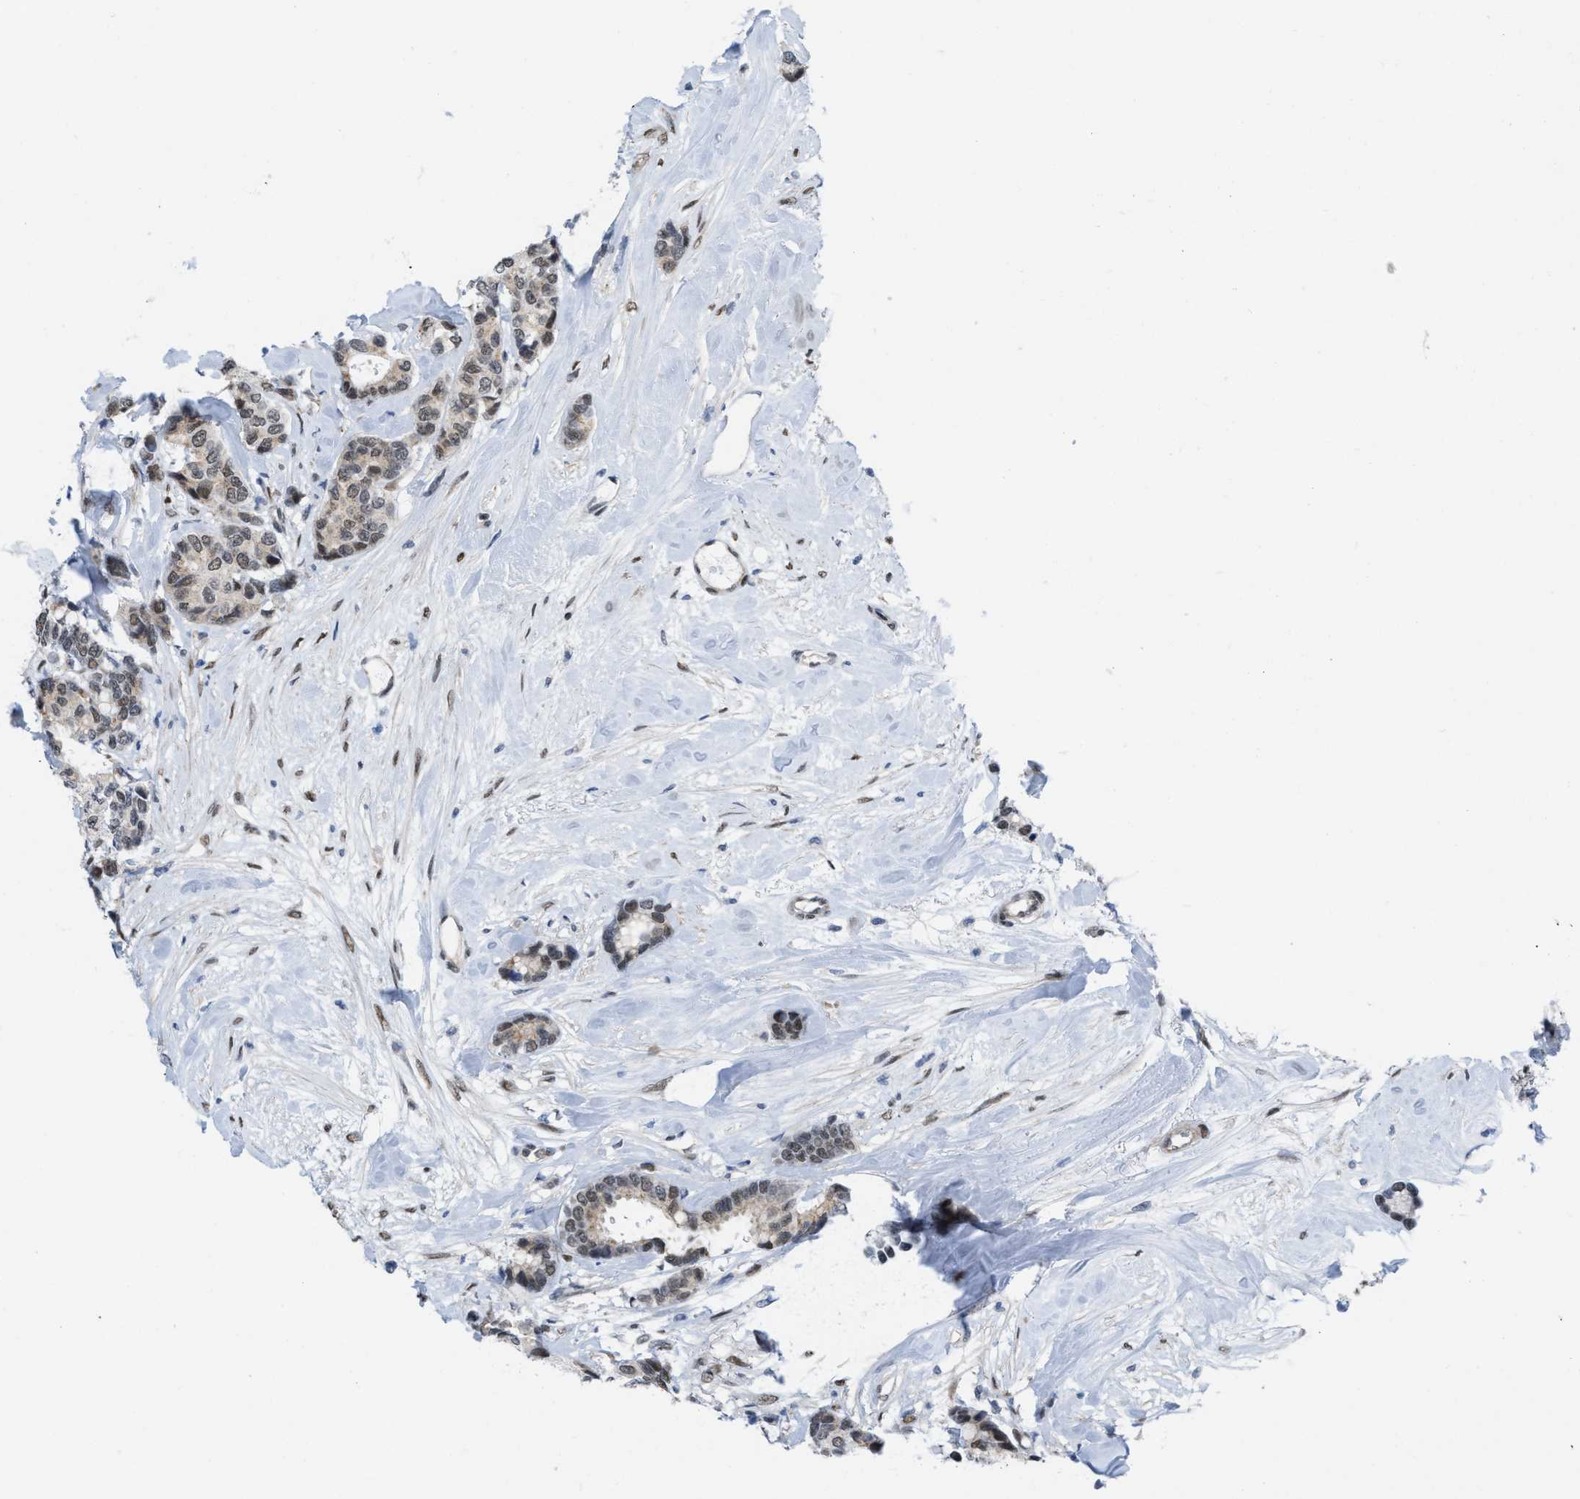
{"staining": {"intensity": "weak", "quantity": ">75%", "location": "nuclear"}, "tissue": "breast cancer", "cell_type": "Tumor cells", "image_type": "cancer", "snomed": [{"axis": "morphology", "description": "Duct carcinoma"}, {"axis": "topography", "description": "Breast"}], "caption": "A photomicrograph of human breast intraductal carcinoma stained for a protein demonstrates weak nuclear brown staining in tumor cells.", "gene": "MIER1", "patient": {"sex": "female", "age": 87}}